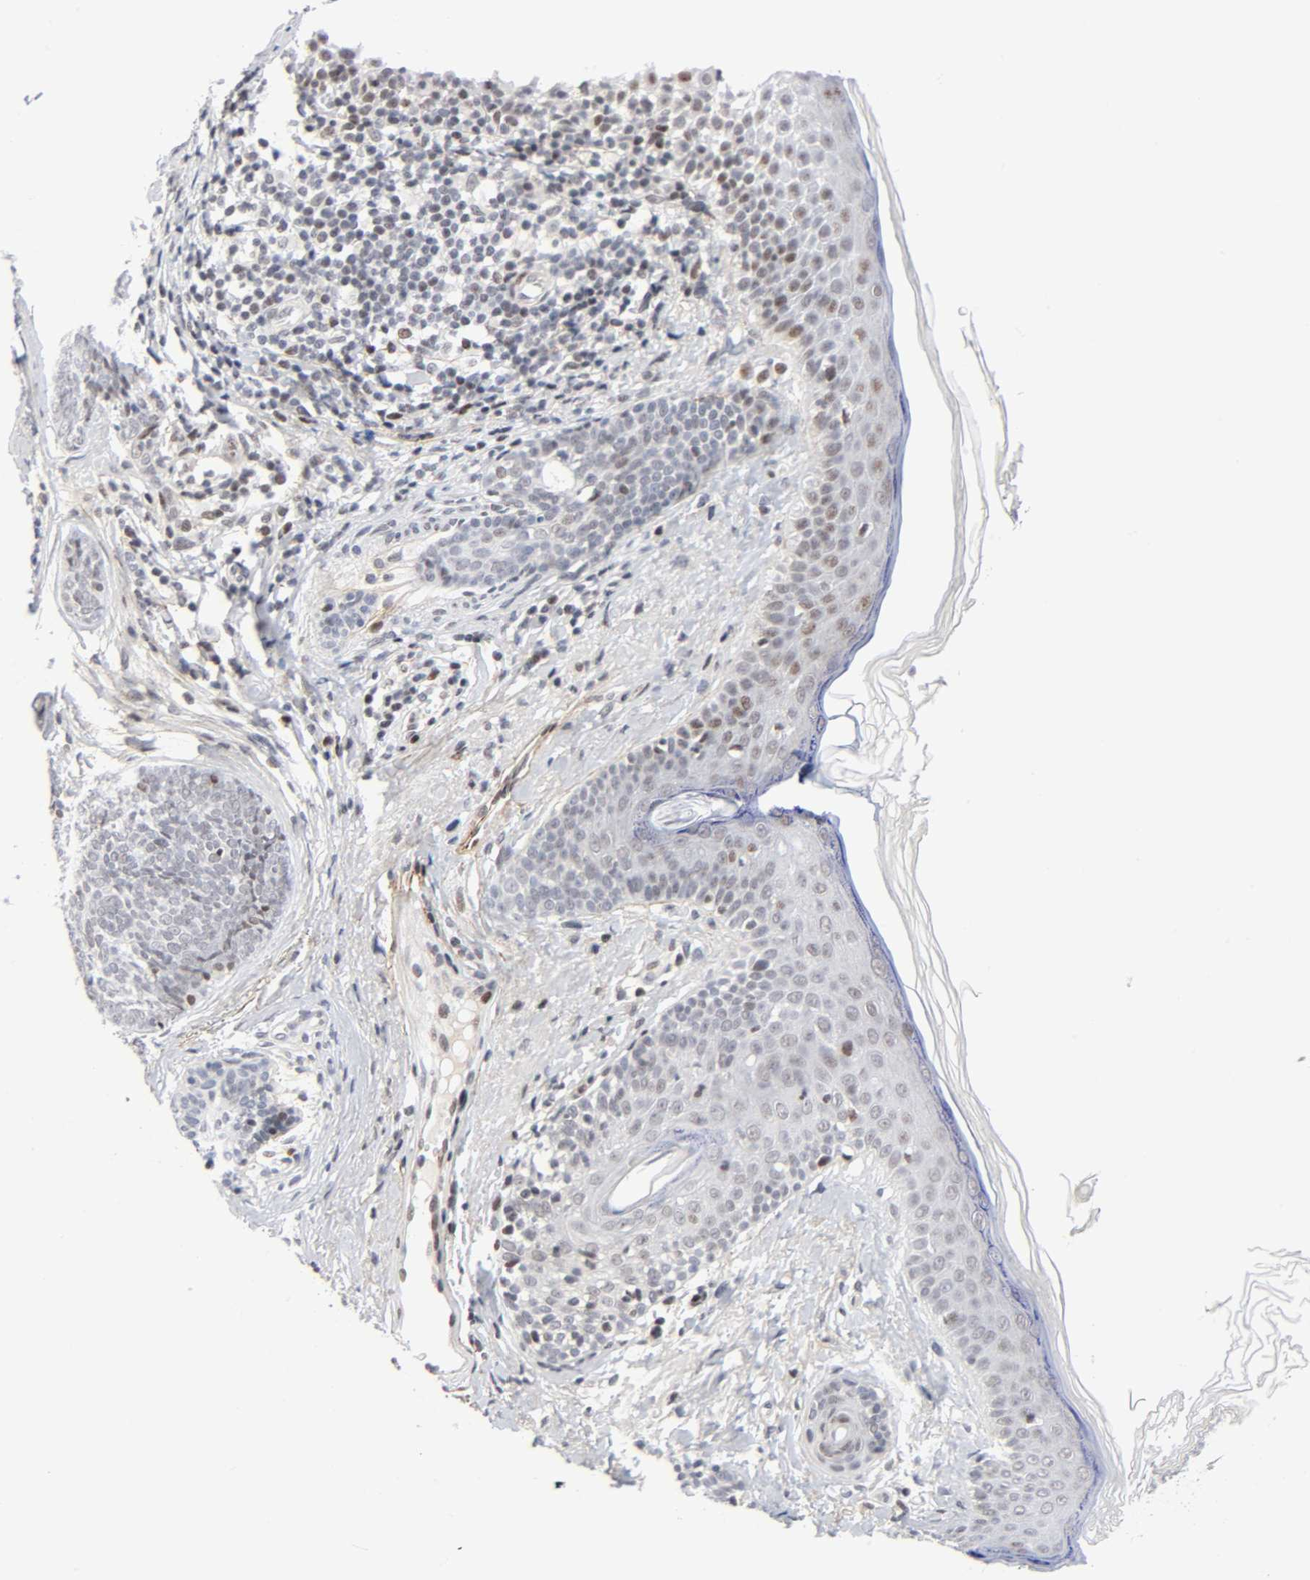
{"staining": {"intensity": "weak", "quantity": "<25%", "location": "nuclear"}, "tissue": "skin cancer", "cell_type": "Tumor cells", "image_type": "cancer", "snomed": [{"axis": "morphology", "description": "Normal tissue, NOS"}, {"axis": "morphology", "description": "Basal cell carcinoma"}, {"axis": "topography", "description": "Skin"}], "caption": "An image of human skin basal cell carcinoma is negative for staining in tumor cells. (Stains: DAB immunohistochemistry with hematoxylin counter stain, Microscopy: brightfield microscopy at high magnification).", "gene": "DIDO1", "patient": {"sex": "female", "age": 69}}